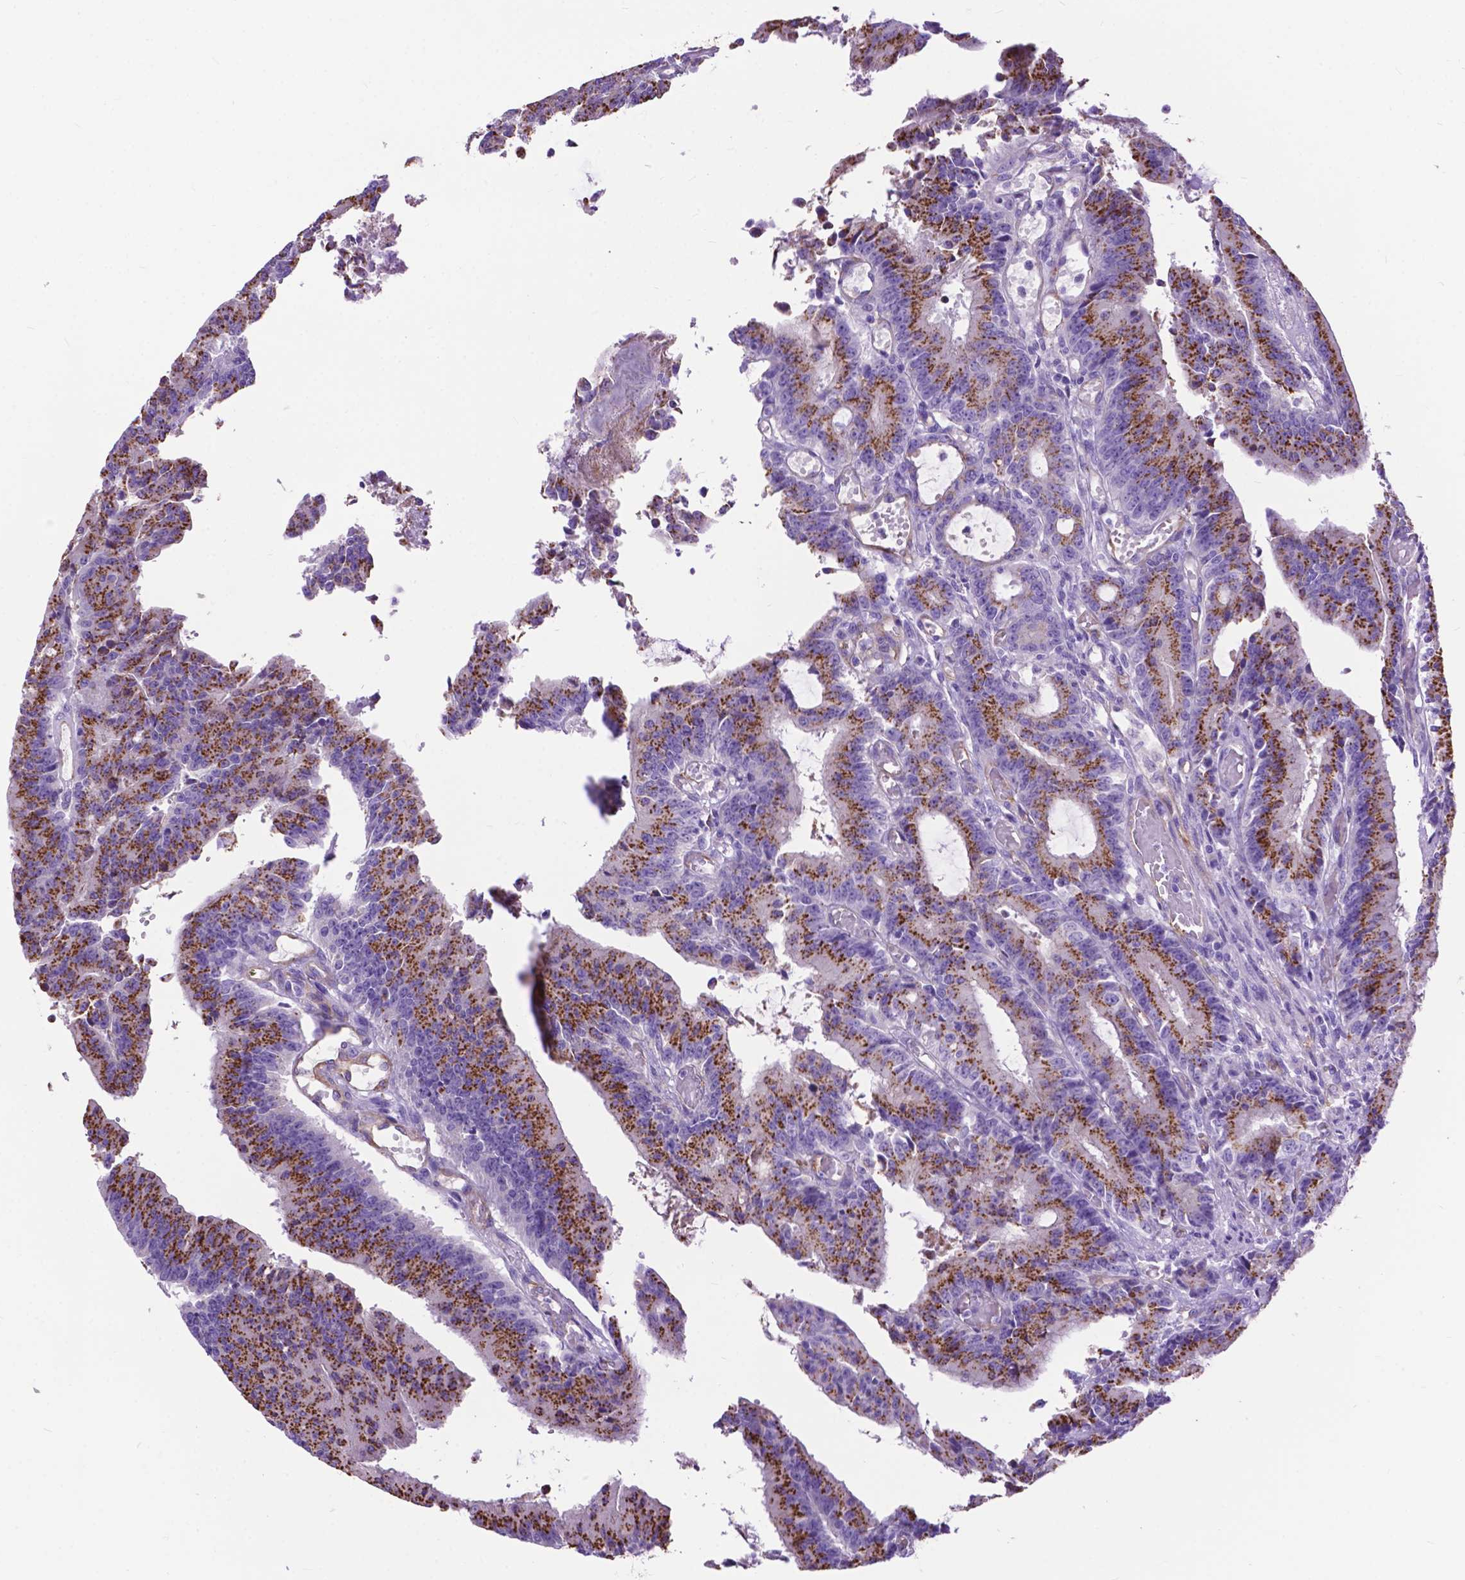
{"staining": {"intensity": "moderate", "quantity": ">75%", "location": "cytoplasmic/membranous"}, "tissue": "colorectal cancer", "cell_type": "Tumor cells", "image_type": "cancer", "snomed": [{"axis": "morphology", "description": "Adenocarcinoma, NOS"}, {"axis": "topography", "description": "Colon"}], "caption": "Human adenocarcinoma (colorectal) stained for a protein (brown) demonstrates moderate cytoplasmic/membranous positive positivity in about >75% of tumor cells.", "gene": "PCDHA12", "patient": {"sex": "female", "age": 78}}